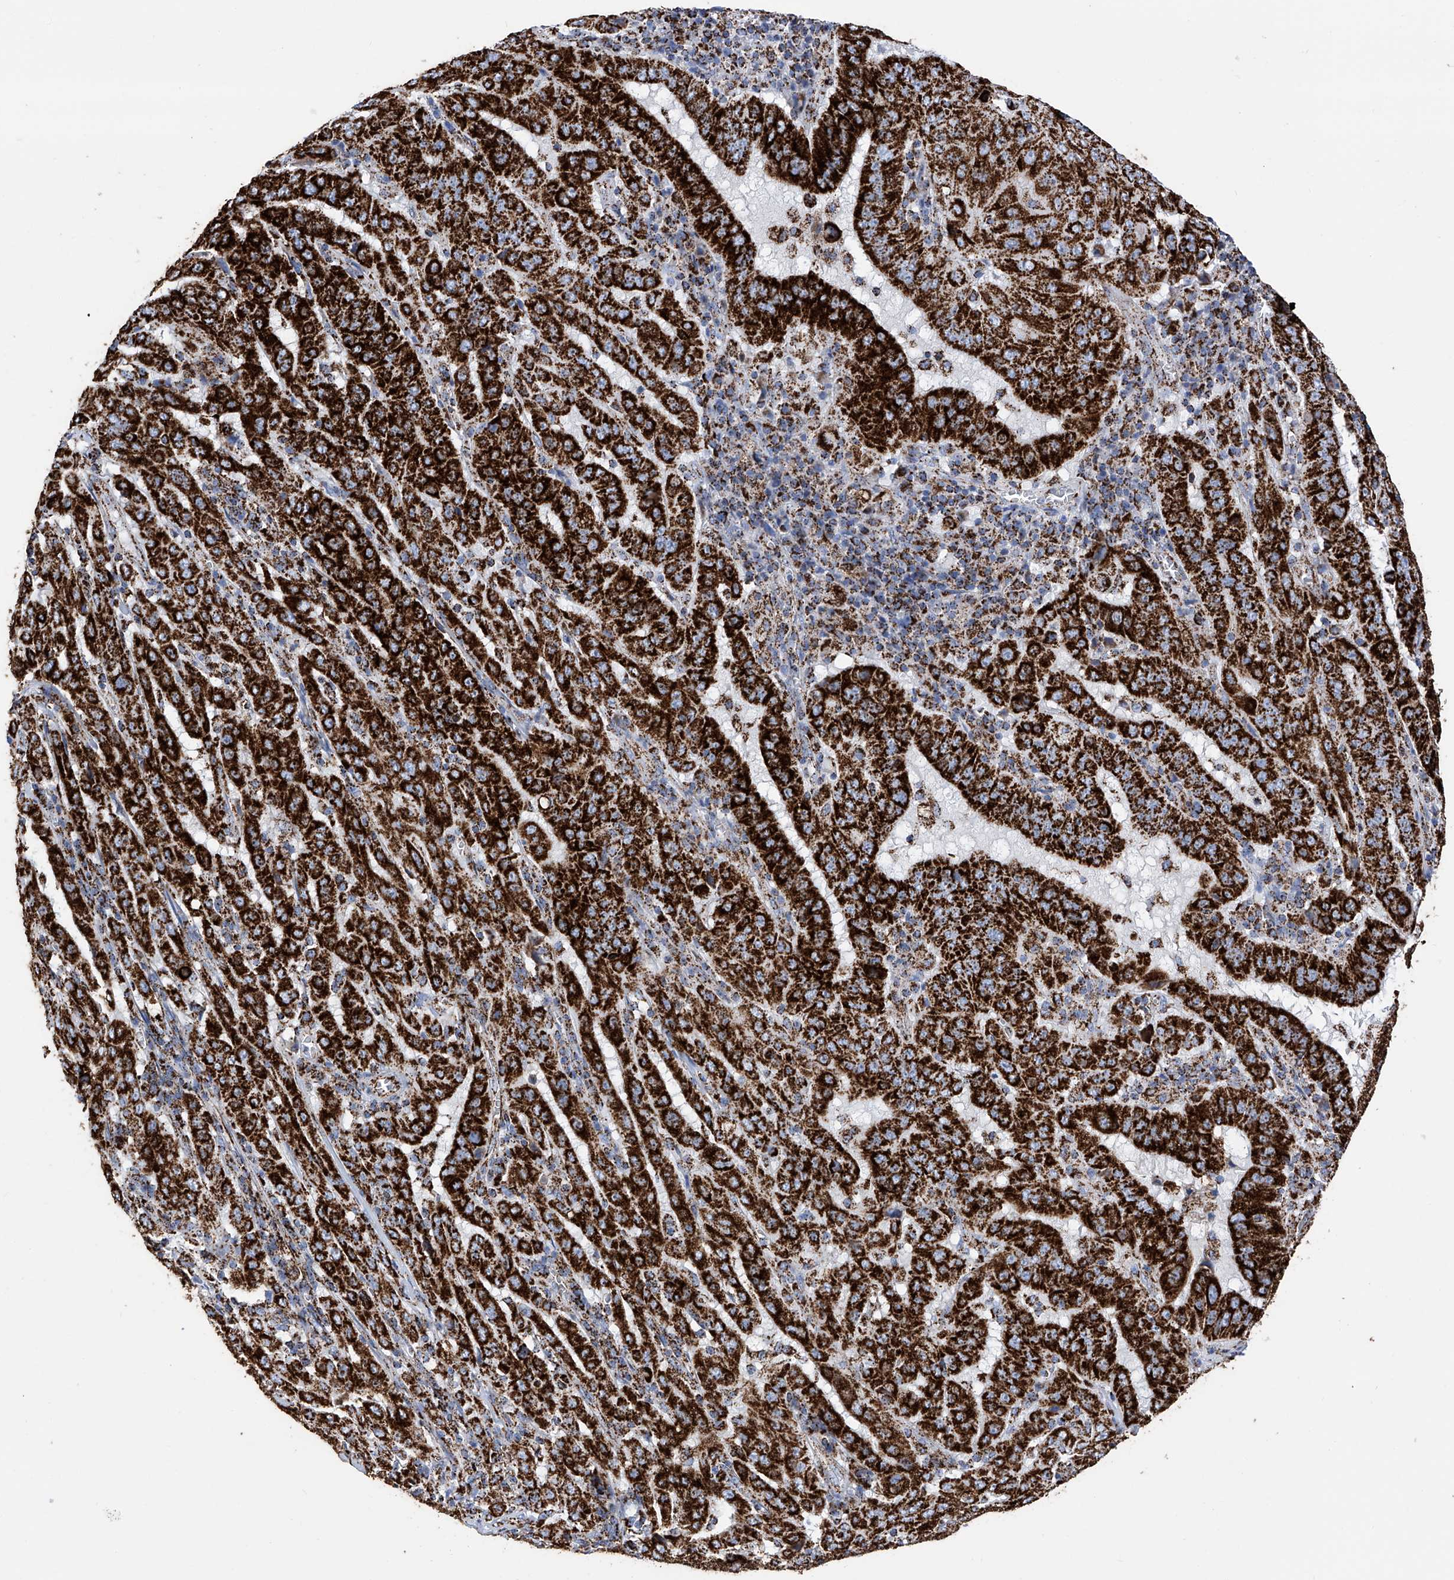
{"staining": {"intensity": "strong", "quantity": ">75%", "location": "cytoplasmic/membranous"}, "tissue": "pancreatic cancer", "cell_type": "Tumor cells", "image_type": "cancer", "snomed": [{"axis": "morphology", "description": "Adenocarcinoma, NOS"}, {"axis": "topography", "description": "Pancreas"}], "caption": "Adenocarcinoma (pancreatic) stained for a protein (brown) reveals strong cytoplasmic/membranous positive expression in about >75% of tumor cells.", "gene": "ATP5PF", "patient": {"sex": "male", "age": 63}}